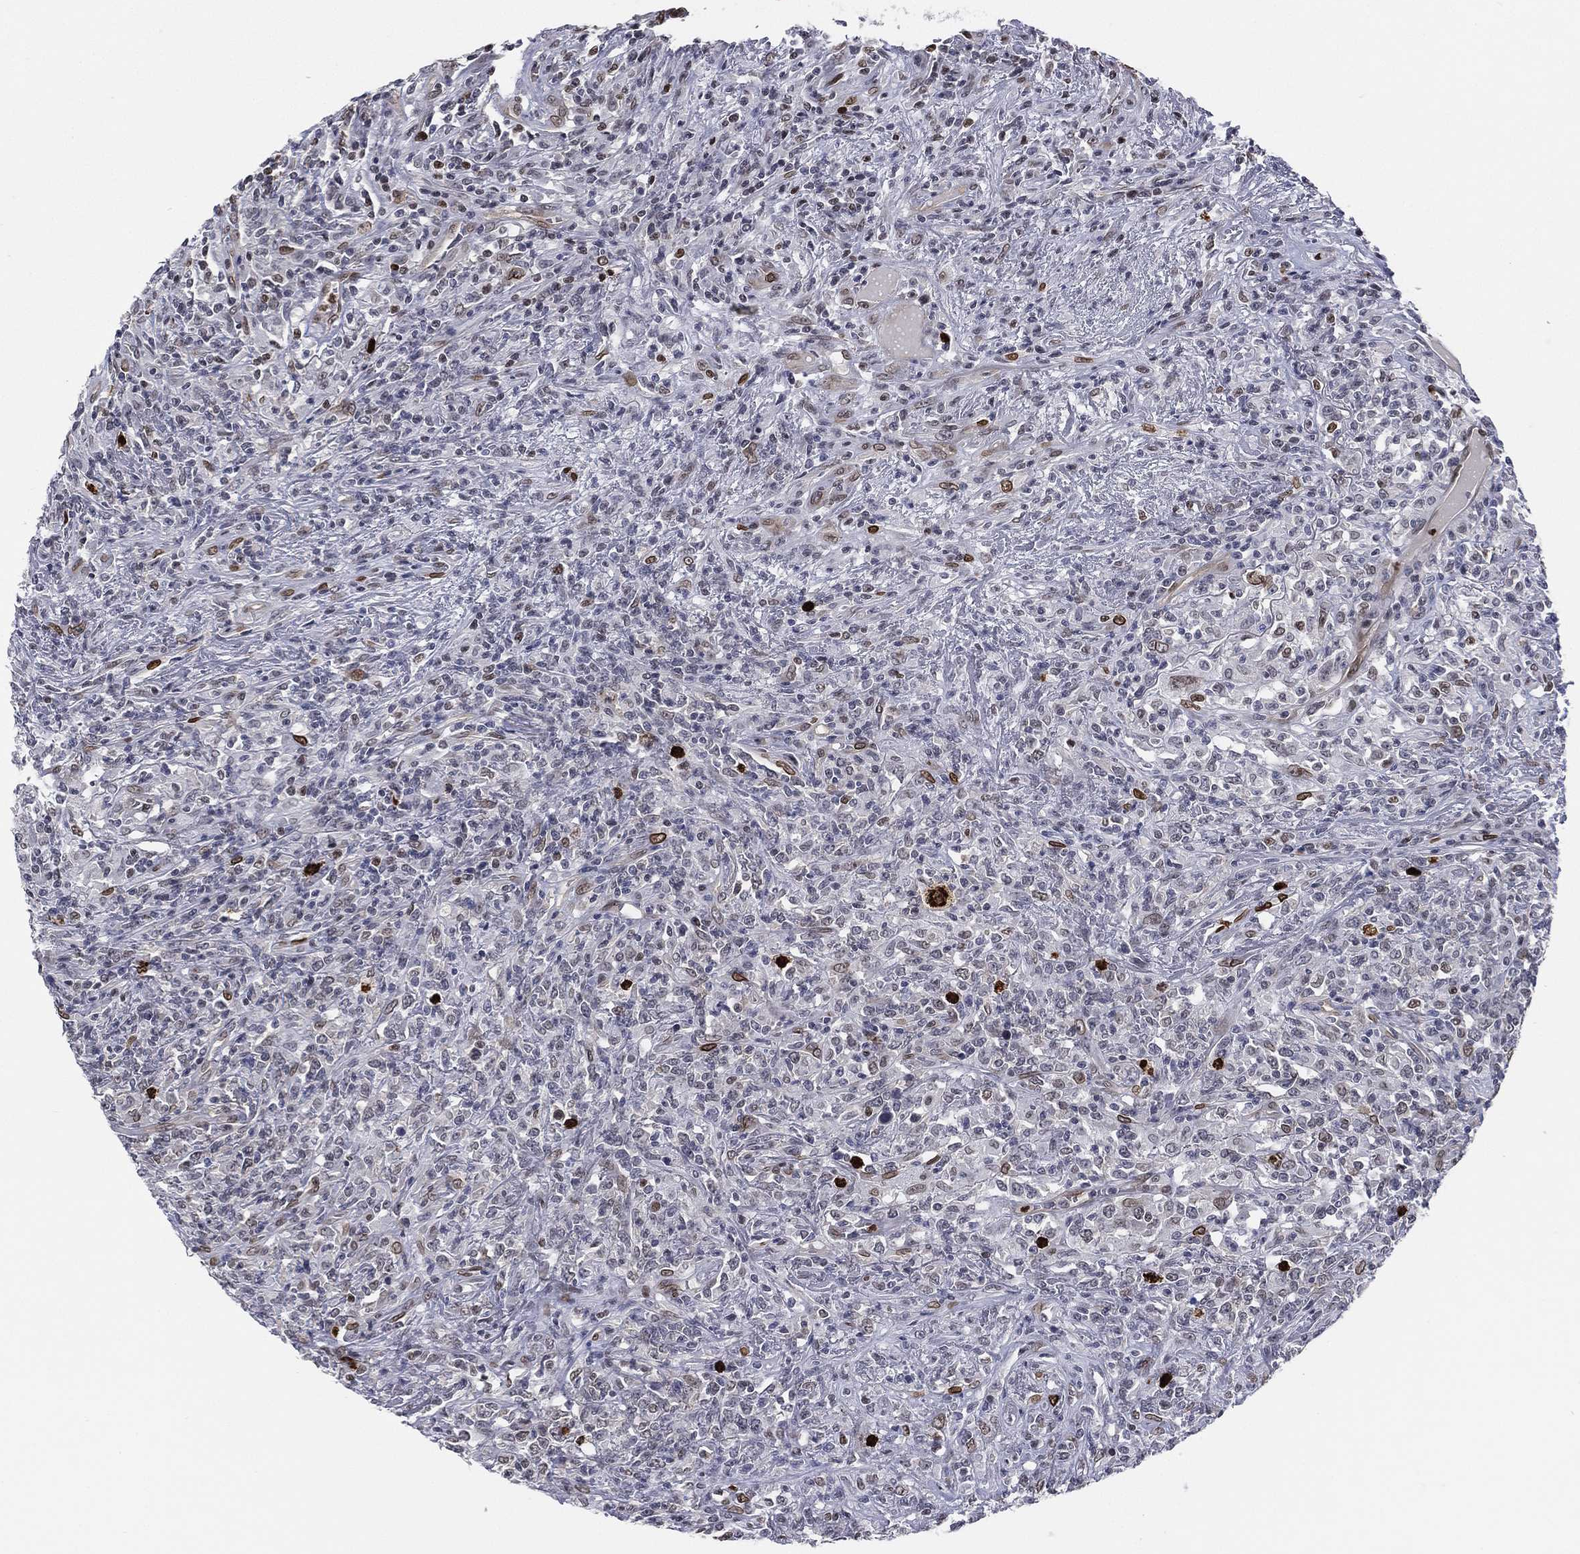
{"staining": {"intensity": "moderate", "quantity": "<25%", "location": "nuclear"}, "tissue": "lymphoma", "cell_type": "Tumor cells", "image_type": "cancer", "snomed": [{"axis": "morphology", "description": "Malignant lymphoma, non-Hodgkin's type, High grade"}, {"axis": "topography", "description": "Lung"}], "caption": "Immunohistochemical staining of human lymphoma reveals moderate nuclear protein expression in approximately <25% of tumor cells. The staining was performed using DAB, with brown indicating positive protein expression. Nuclei are stained blue with hematoxylin.", "gene": "LMNB1", "patient": {"sex": "male", "age": 79}}